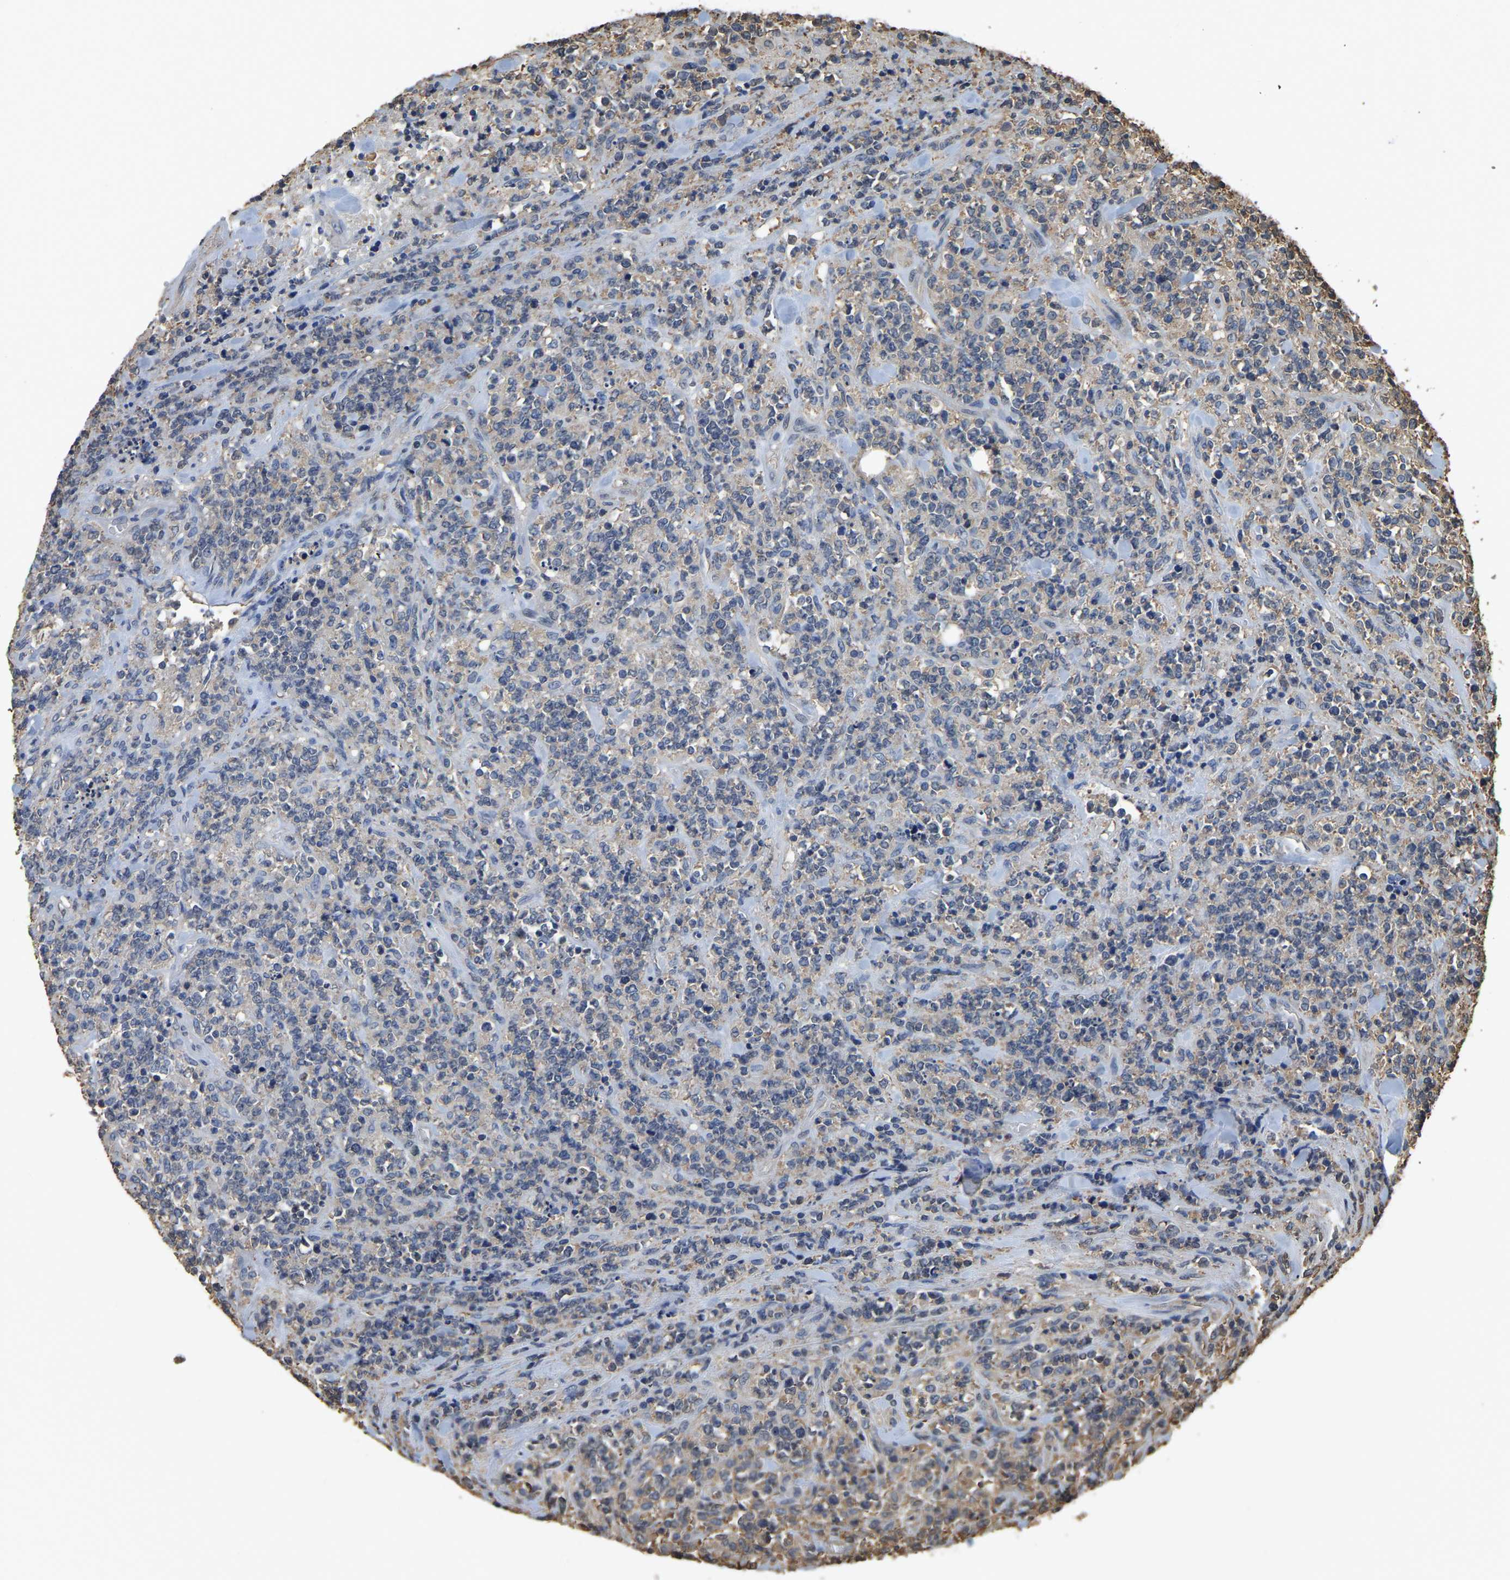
{"staining": {"intensity": "negative", "quantity": "none", "location": "none"}, "tissue": "lymphoma", "cell_type": "Tumor cells", "image_type": "cancer", "snomed": [{"axis": "morphology", "description": "Malignant lymphoma, non-Hodgkin's type, High grade"}, {"axis": "topography", "description": "Soft tissue"}], "caption": "There is no significant positivity in tumor cells of high-grade malignant lymphoma, non-Hodgkin's type.", "gene": "LDHB", "patient": {"sex": "male", "age": 18}}